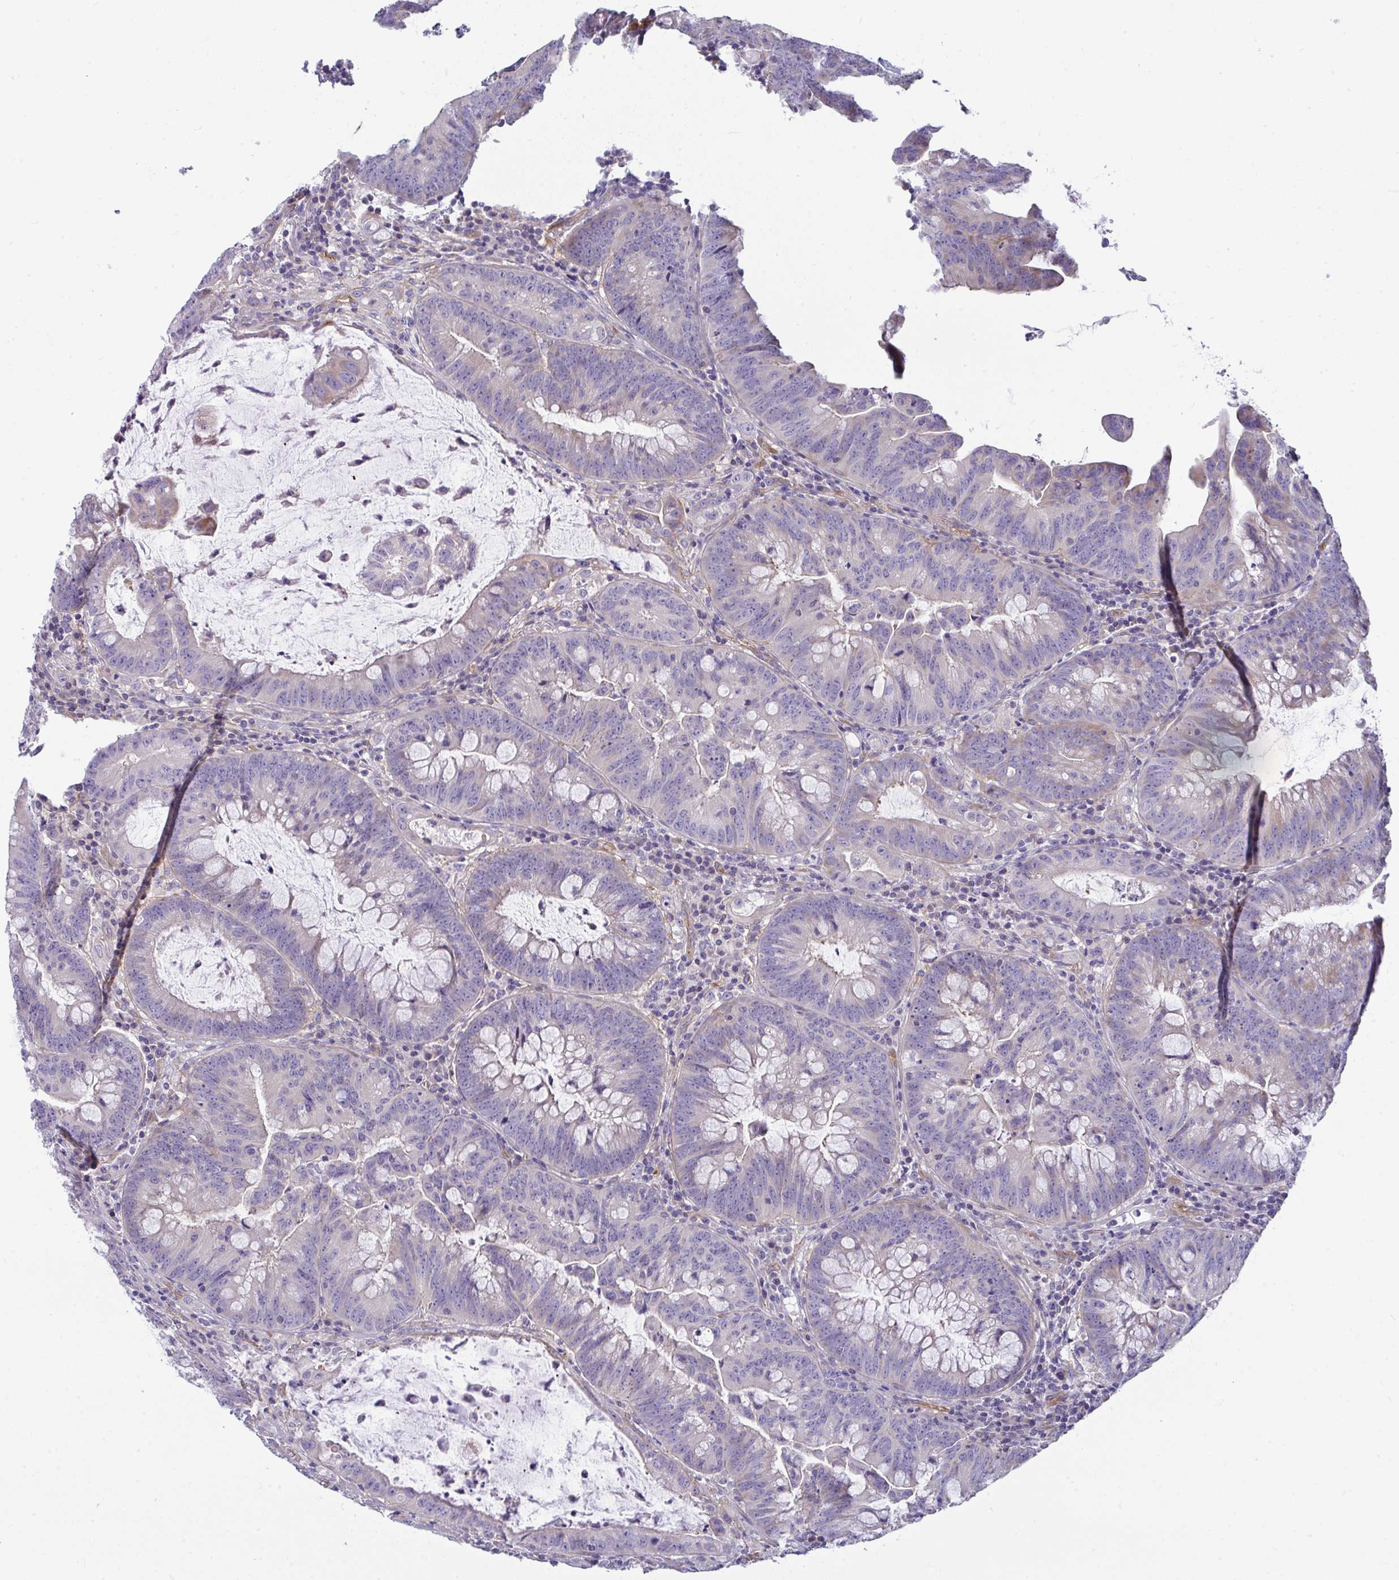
{"staining": {"intensity": "negative", "quantity": "none", "location": "none"}, "tissue": "colorectal cancer", "cell_type": "Tumor cells", "image_type": "cancer", "snomed": [{"axis": "morphology", "description": "Adenocarcinoma, NOS"}, {"axis": "topography", "description": "Colon"}], "caption": "Immunohistochemical staining of human colorectal cancer (adenocarcinoma) exhibits no significant staining in tumor cells.", "gene": "MYL12A", "patient": {"sex": "male", "age": 62}}